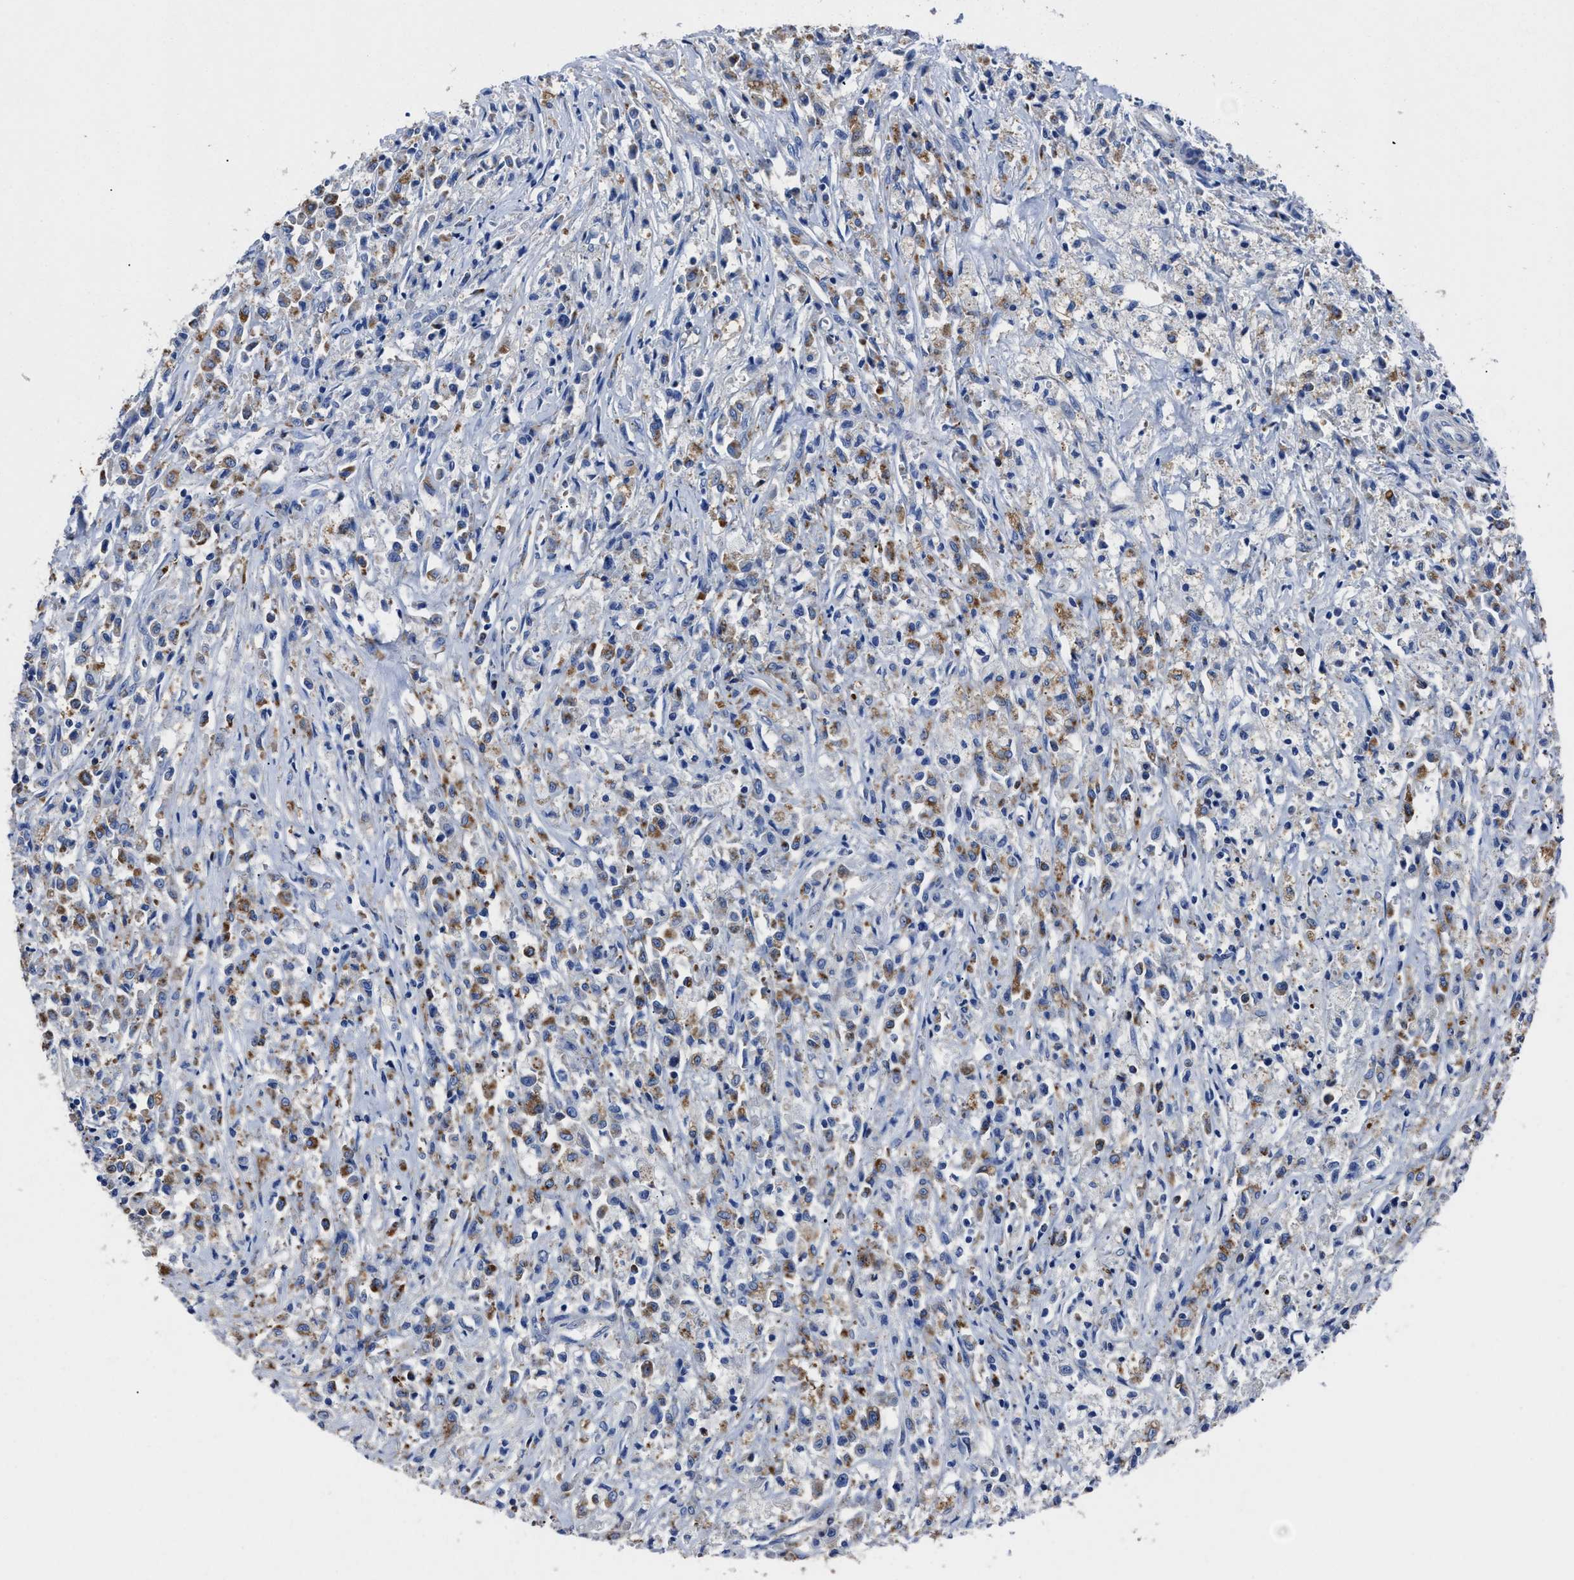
{"staining": {"intensity": "moderate", "quantity": ">75%", "location": "cytoplasmic/membranous"}, "tissue": "testis cancer", "cell_type": "Tumor cells", "image_type": "cancer", "snomed": [{"axis": "morphology", "description": "Carcinoma, Embryonal, NOS"}, {"axis": "topography", "description": "Testis"}], "caption": "Testis embryonal carcinoma stained for a protein (brown) reveals moderate cytoplasmic/membranous positive staining in approximately >75% of tumor cells.", "gene": "LAMTOR4", "patient": {"sex": "male", "age": 2}}